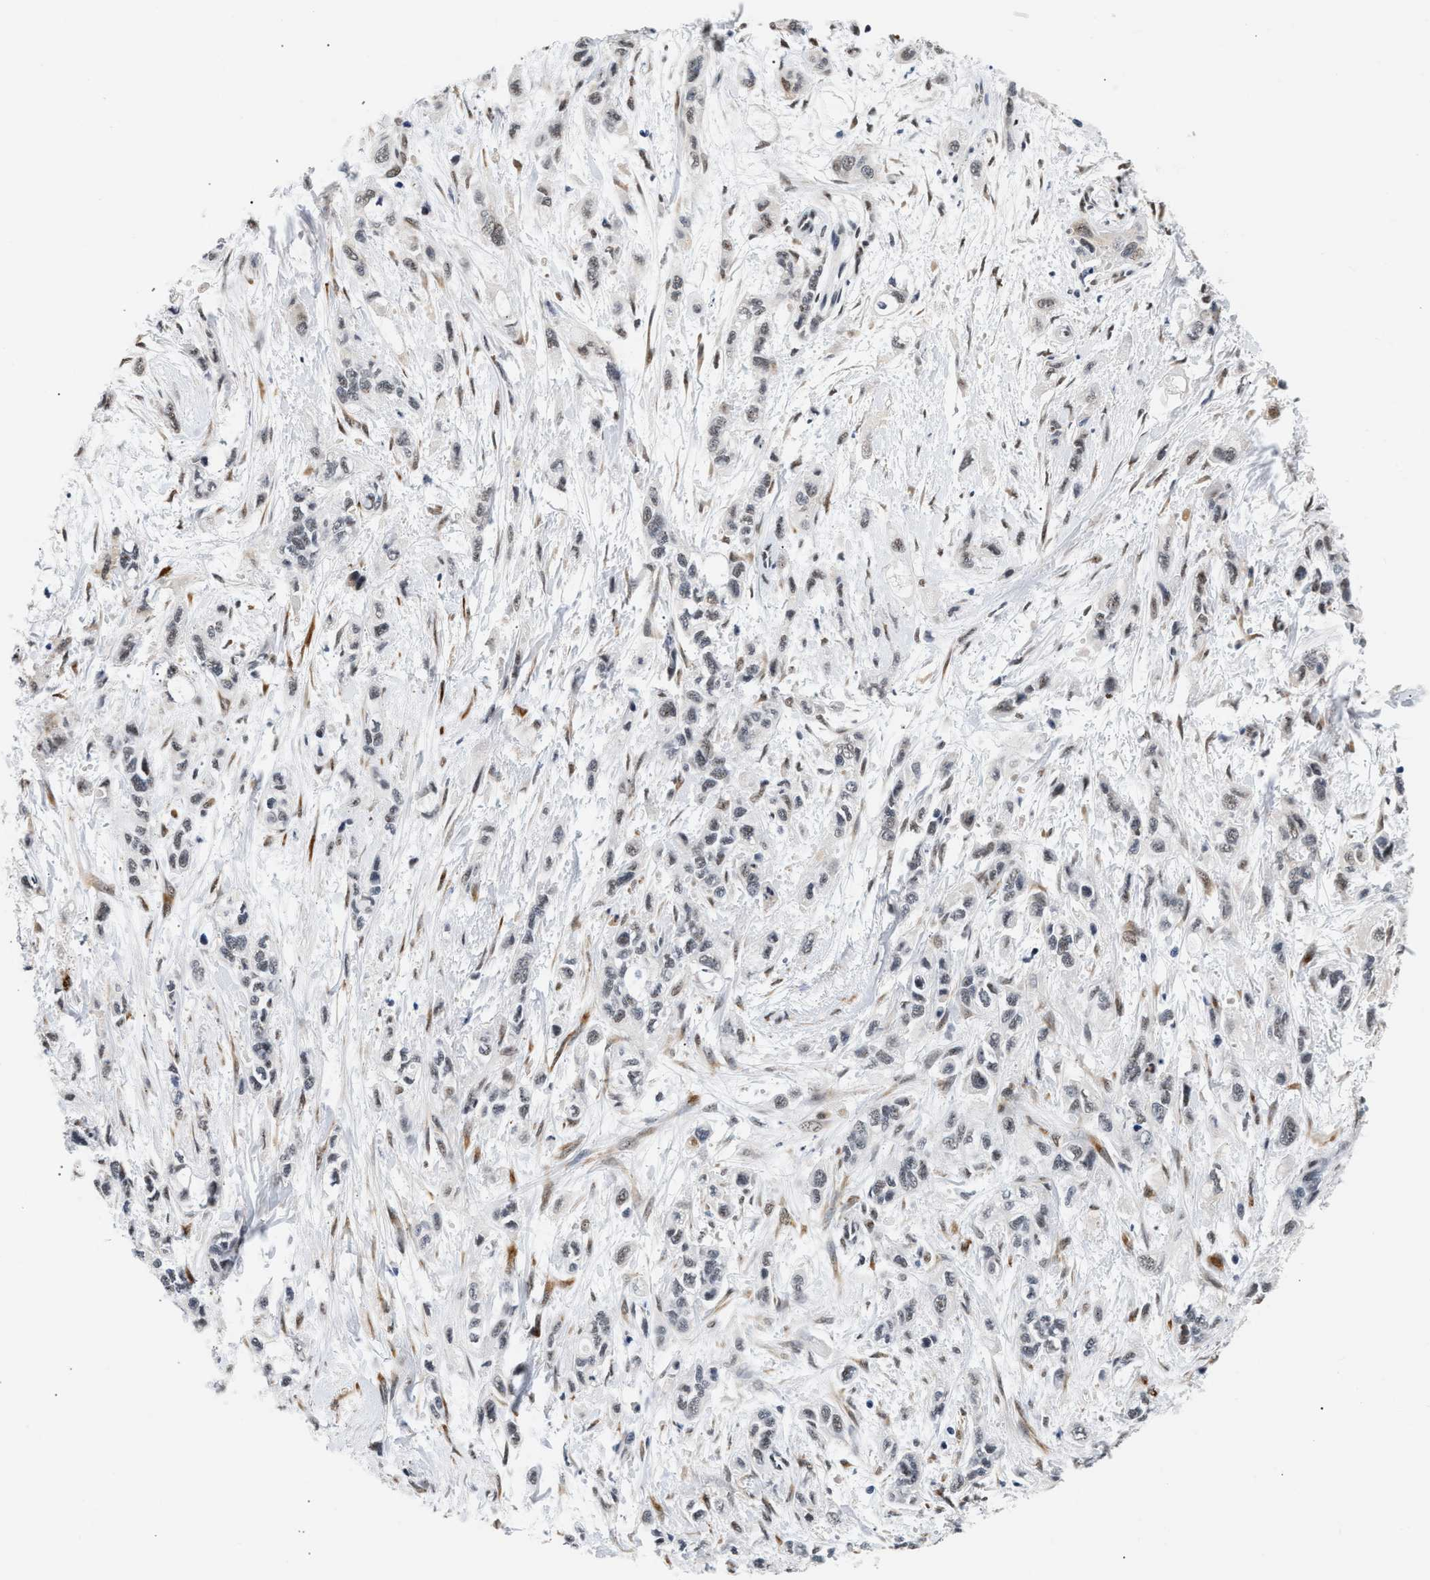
{"staining": {"intensity": "weak", "quantity": "<25%", "location": "nuclear"}, "tissue": "pancreatic cancer", "cell_type": "Tumor cells", "image_type": "cancer", "snomed": [{"axis": "morphology", "description": "Adenocarcinoma, NOS"}, {"axis": "topography", "description": "Pancreas"}], "caption": "The immunohistochemistry (IHC) micrograph has no significant expression in tumor cells of adenocarcinoma (pancreatic) tissue.", "gene": "THOC1", "patient": {"sex": "male", "age": 74}}